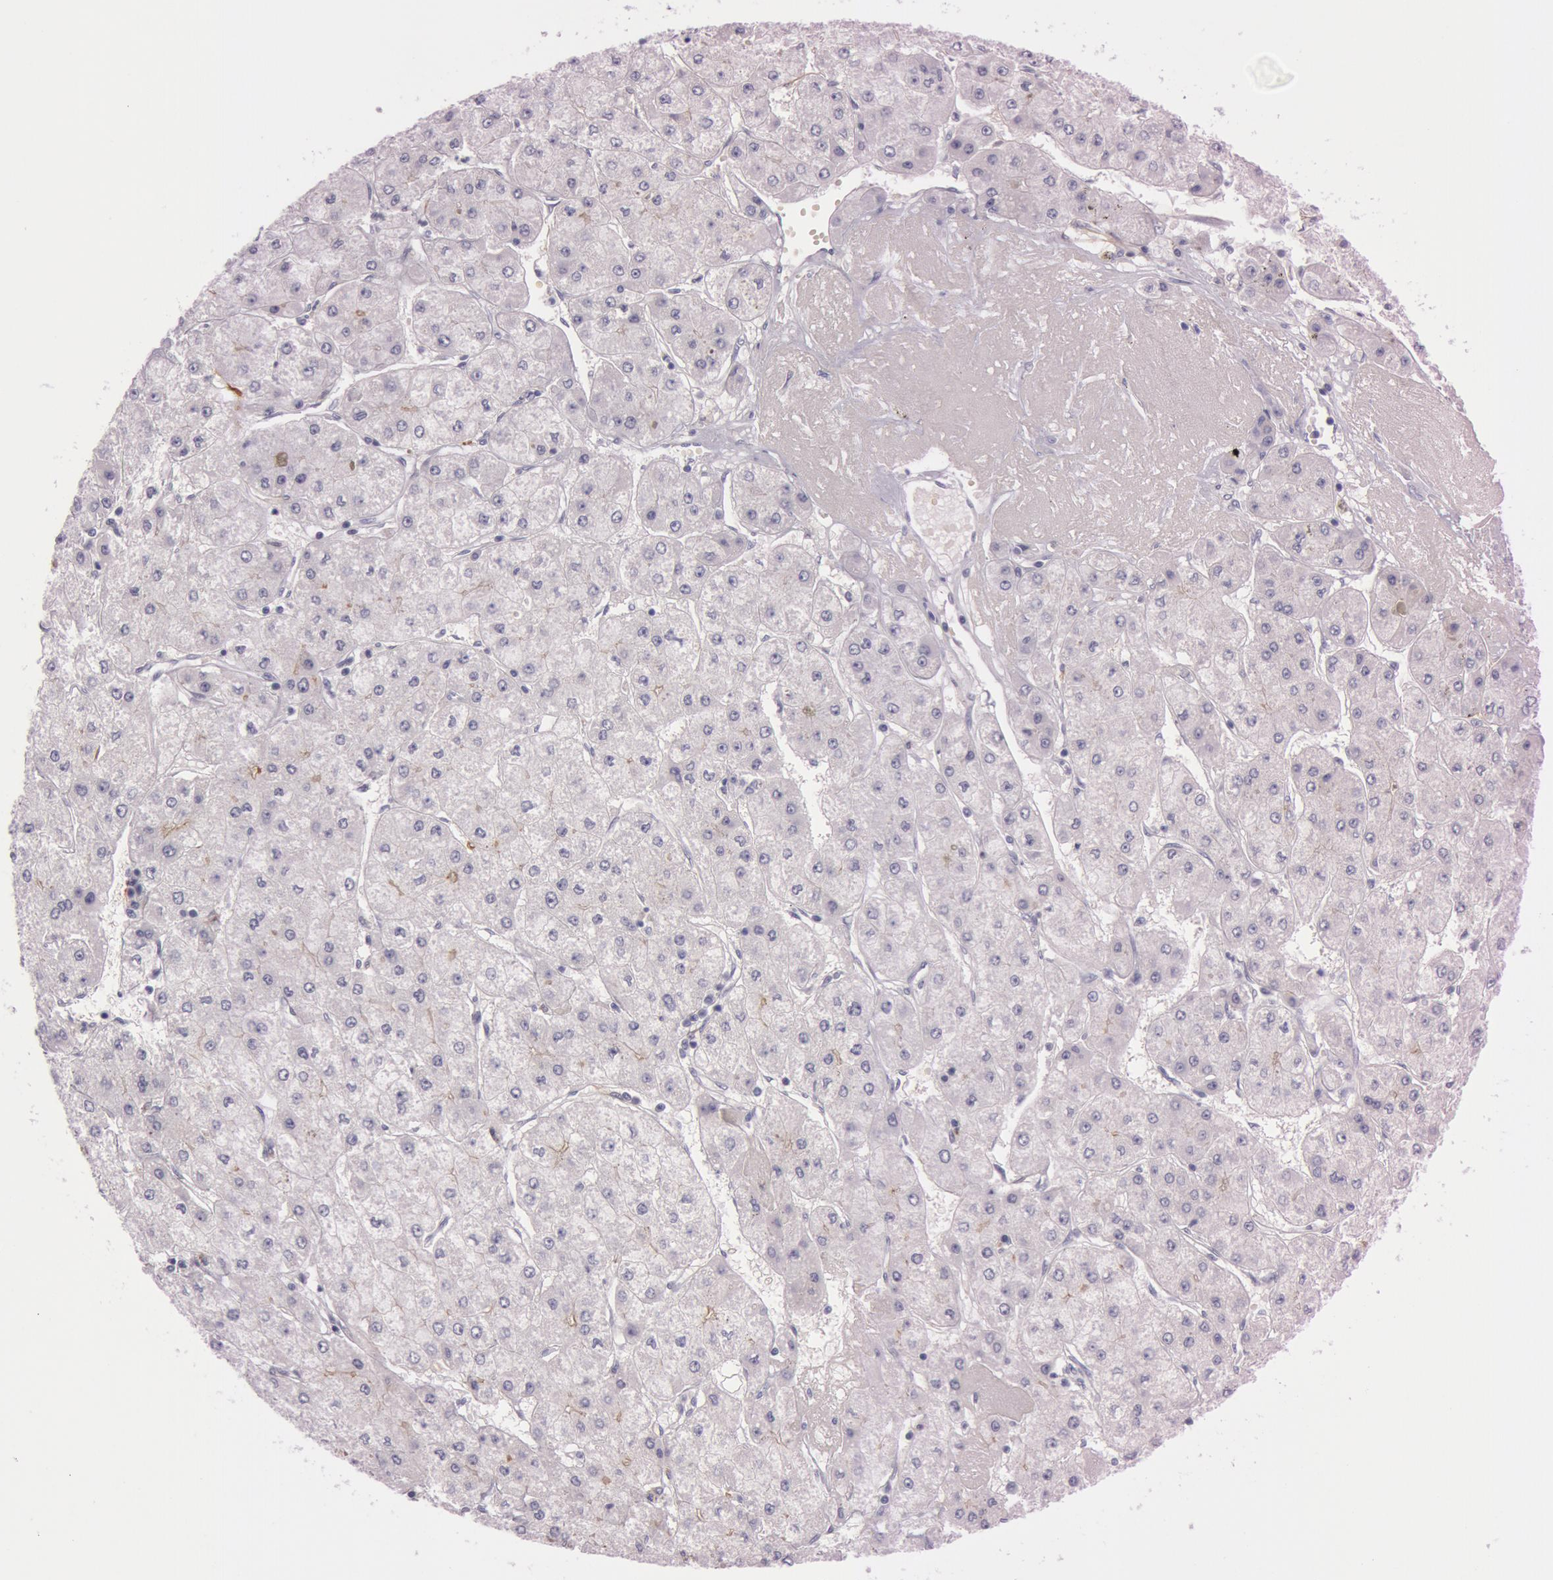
{"staining": {"intensity": "negative", "quantity": "none", "location": "none"}, "tissue": "liver cancer", "cell_type": "Tumor cells", "image_type": "cancer", "snomed": [{"axis": "morphology", "description": "Carcinoma, Hepatocellular, NOS"}, {"axis": "topography", "description": "Liver"}], "caption": "An immunohistochemistry (IHC) histopathology image of hepatocellular carcinoma (liver) is shown. There is no staining in tumor cells of hepatocellular carcinoma (liver).", "gene": "FOLH1", "patient": {"sex": "female", "age": 52}}